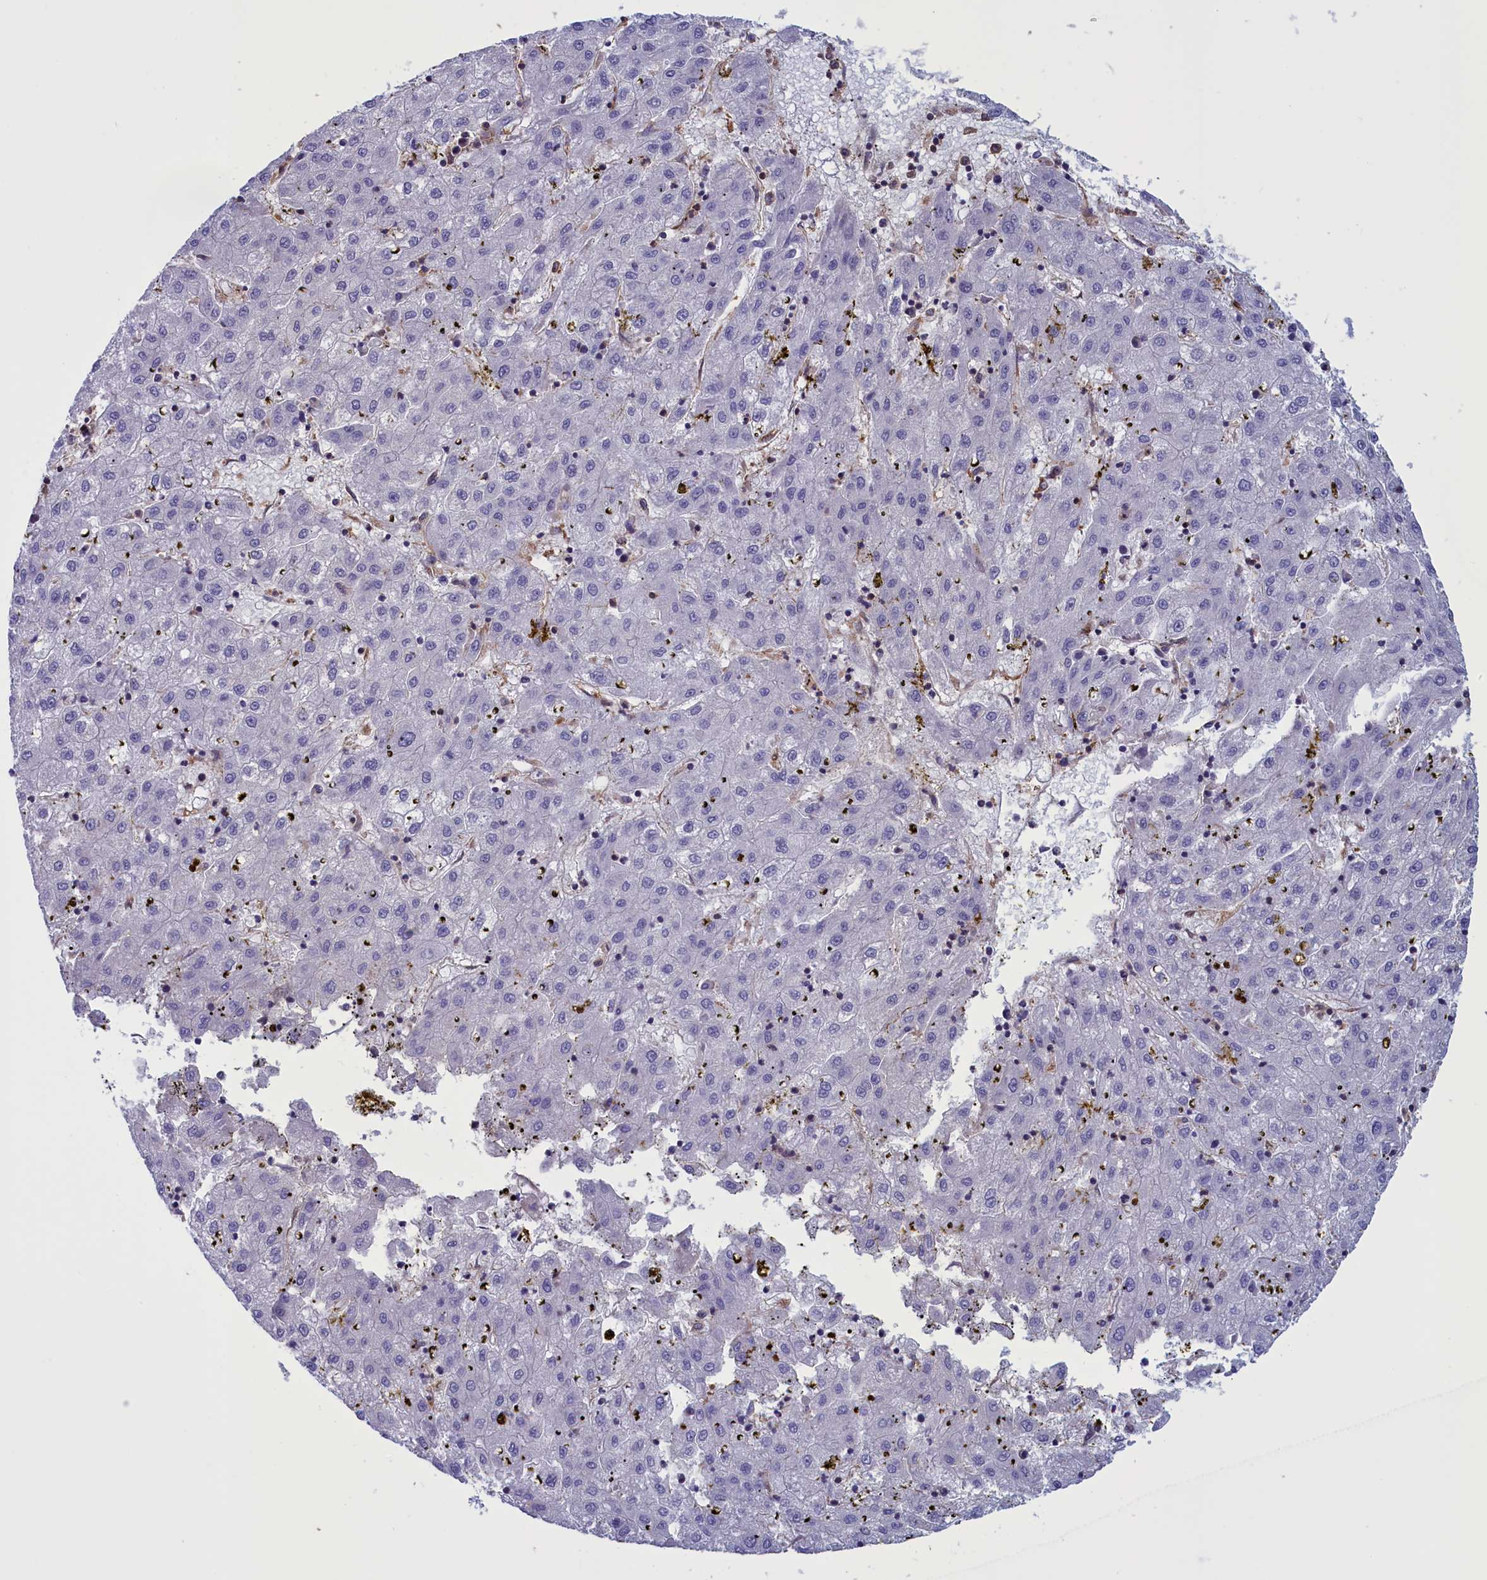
{"staining": {"intensity": "negative", "quantity": "none", "location": "none"}, "tissue": "liver cancer", "cell_type": "Tumor cells", "image_type": "cancer", "snomed": [{"axis": "morphology", "description": "Carcinoma, Hepatocellular, NOS"}, {"axis": "topography", "description": "Liver"}], "caption": "Liver cancer (hepatocellular carcinoma) was stained to show a protein in brown. There is no significant expression in tumor cells.", "gene": "ARHGAP18", "patient": {"sex": "male", "age": 72}}